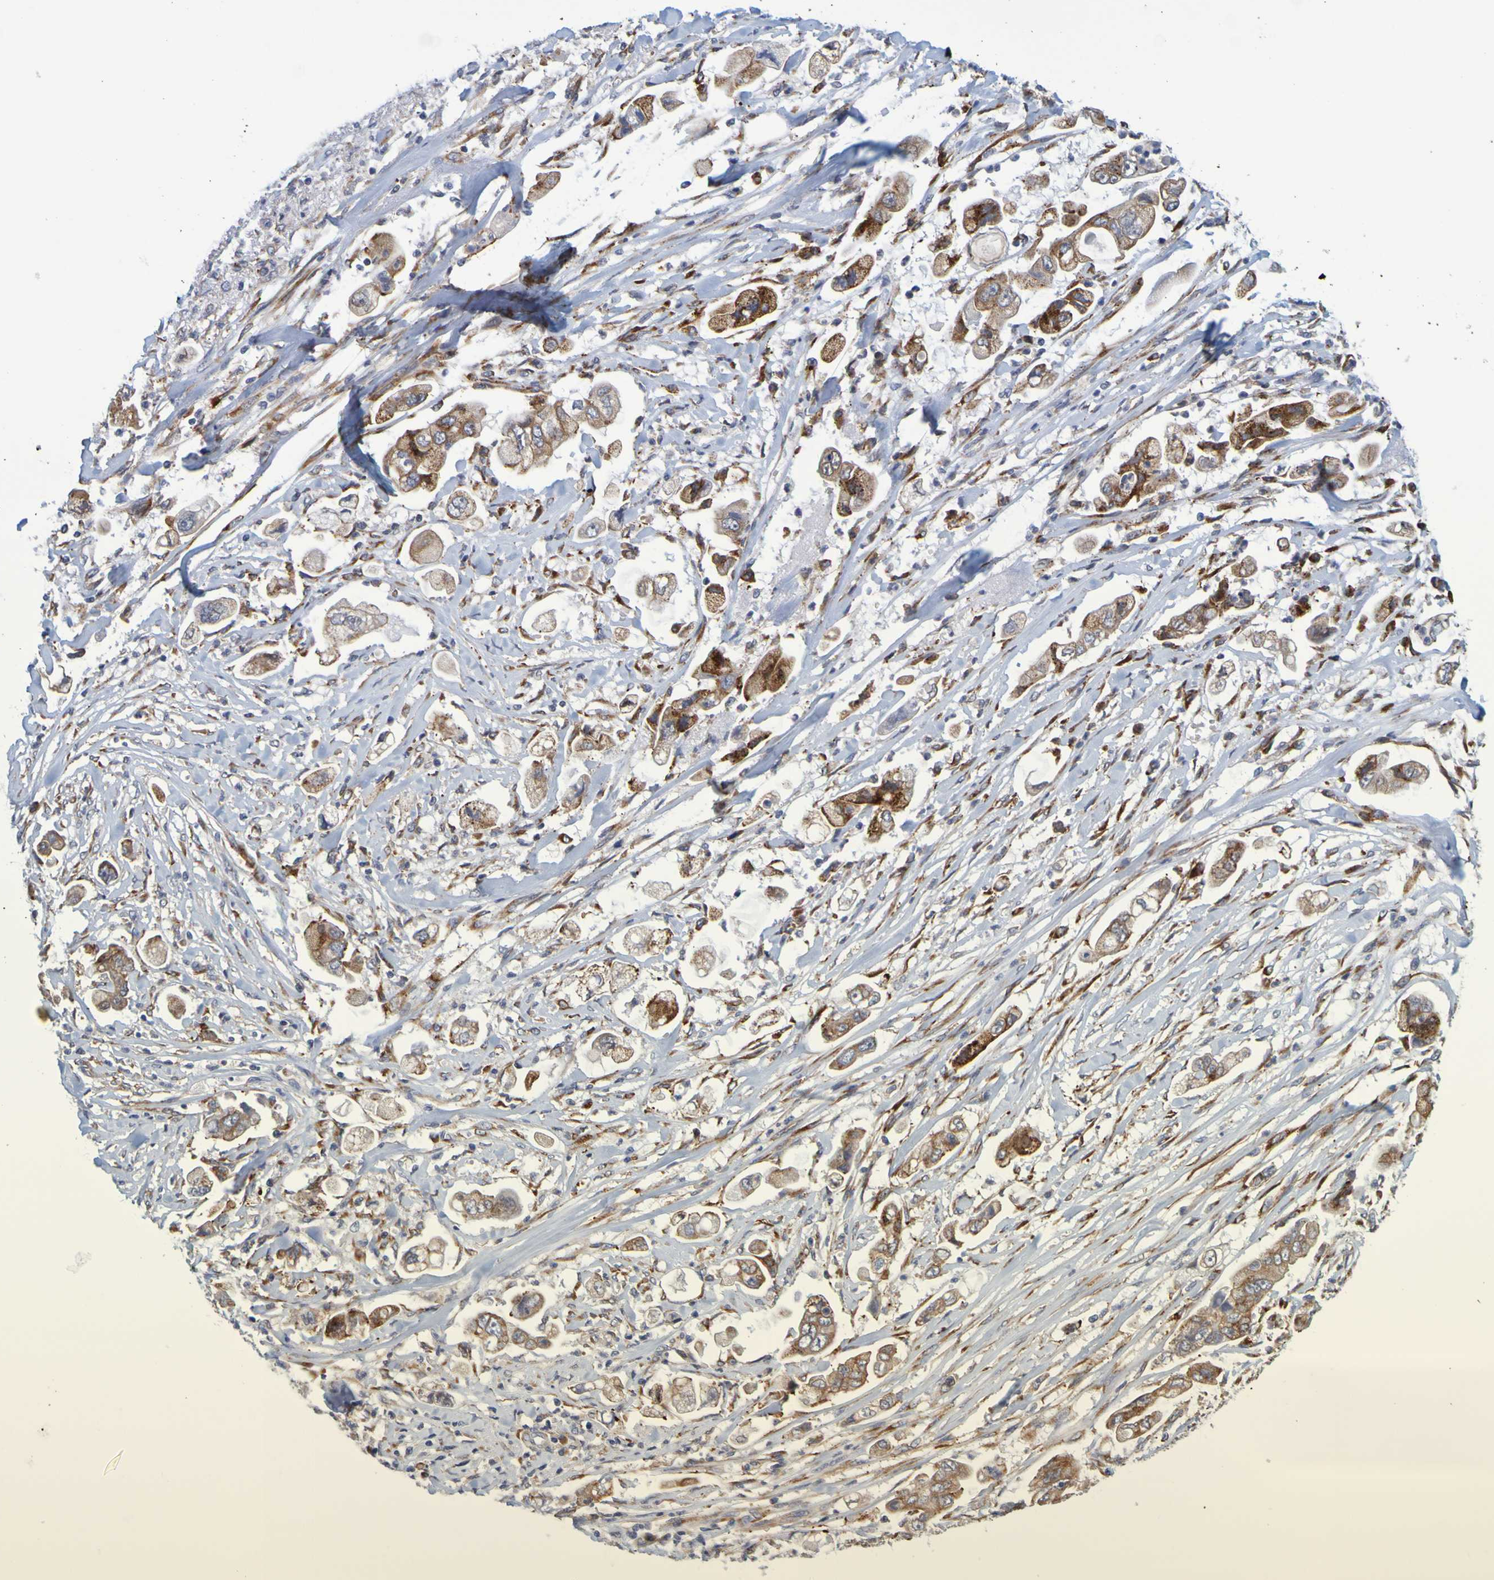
{"staining": {"intensity": "strong", "quantity": "25%-75%", "location": "cytoplasmic/membranous"}, "tissue": "stomach cancer", "cell_type": "Tumor cells", "image_type": "cancer", "snomed": [{"axis": "morphology", "description": "Adenocarcinoma, NOS"}, {"axis": "topography", "description": "Stomach"}], "caption": "Stomach cancer stained with DAB (3,3'-diaminobenzidine) immunohistochemistry (IHC) reveals high levels of strong cytoplasmic/membranous expression in about 25%-75% of tumor cells.", "gene": "SIL1", "patient": {"sex": "male", "age": 62}}